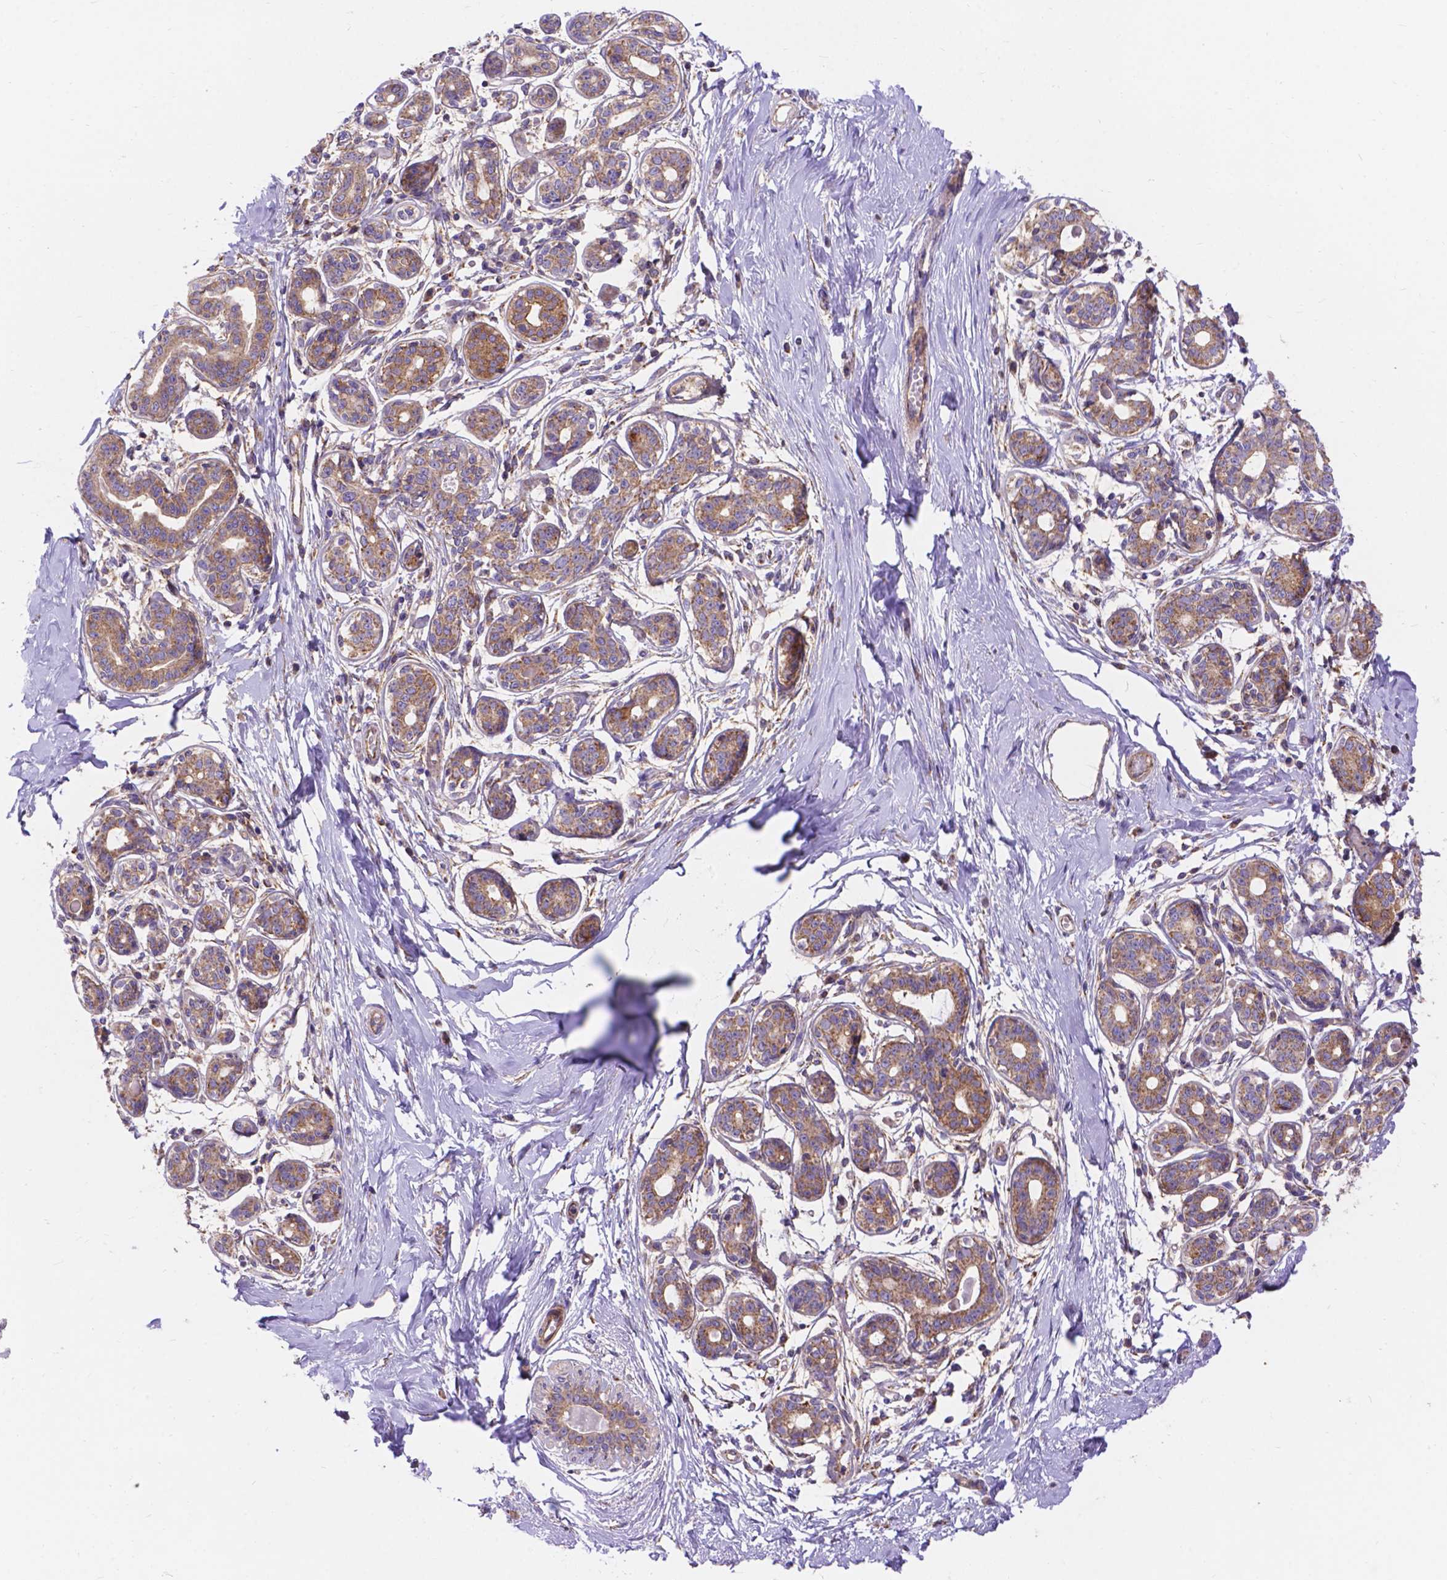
{"staining": {"intensity": "weak", "quantity": "25%-75%", "location": "cytoplasmic/membranous"}, "tissue": "breast", "cell_type": "Adipocytes", "image_type": "normal", "snomed": [{"axis": "morphology", "description": "Normal tissue, NOS"}, {"axis": "topography", "description": "Skin"}, {"axis": "topography", "description": "Breast"}], "caption": "Breast stained with DAB IHC exhibits low levels of weak cytoplasmic/membranous staining in approximately 25%-75% of adipocytes.", "gene": "AK3", "patient": {"sex": "female", "age": 43}}